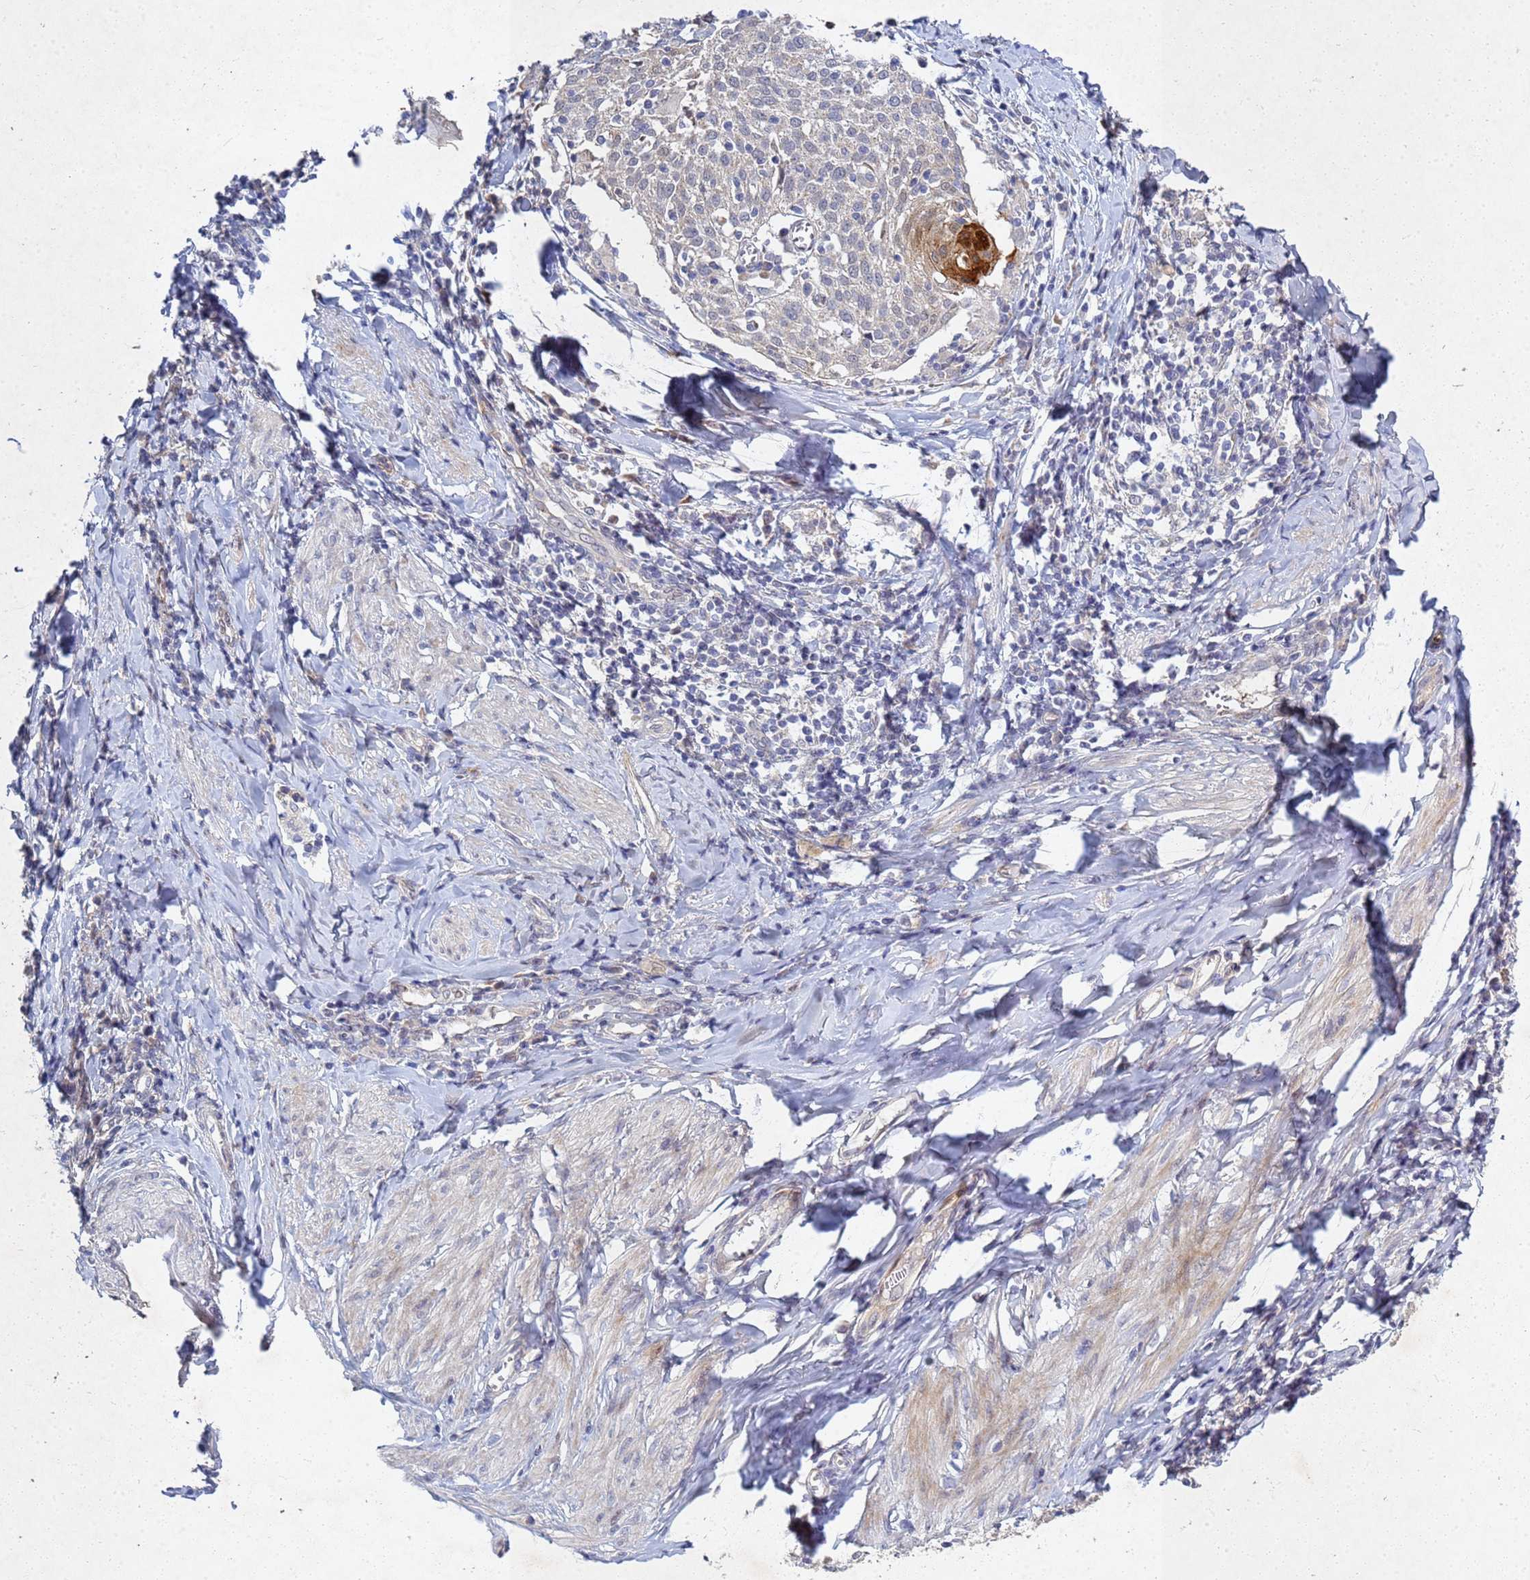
{"staining": {"intensity": "negative", "quantity": "none", "location": "none"}, "tissue": "cervical cancer", "cell_type": "Tumor cells", "image_type": "cancer", "snomed": [{"axis": "morphology", "description": "Squamous cell carcinoma, NOS"}, {"axis": "topography", "description": "Cervix"}], "caption": "An image of squamous cell carcinoma (cervical) stained for a protein reveals no brown staining in tumor cells.", "gene": "TNPO2", "patient": {"sex": "female", "age": 52}}